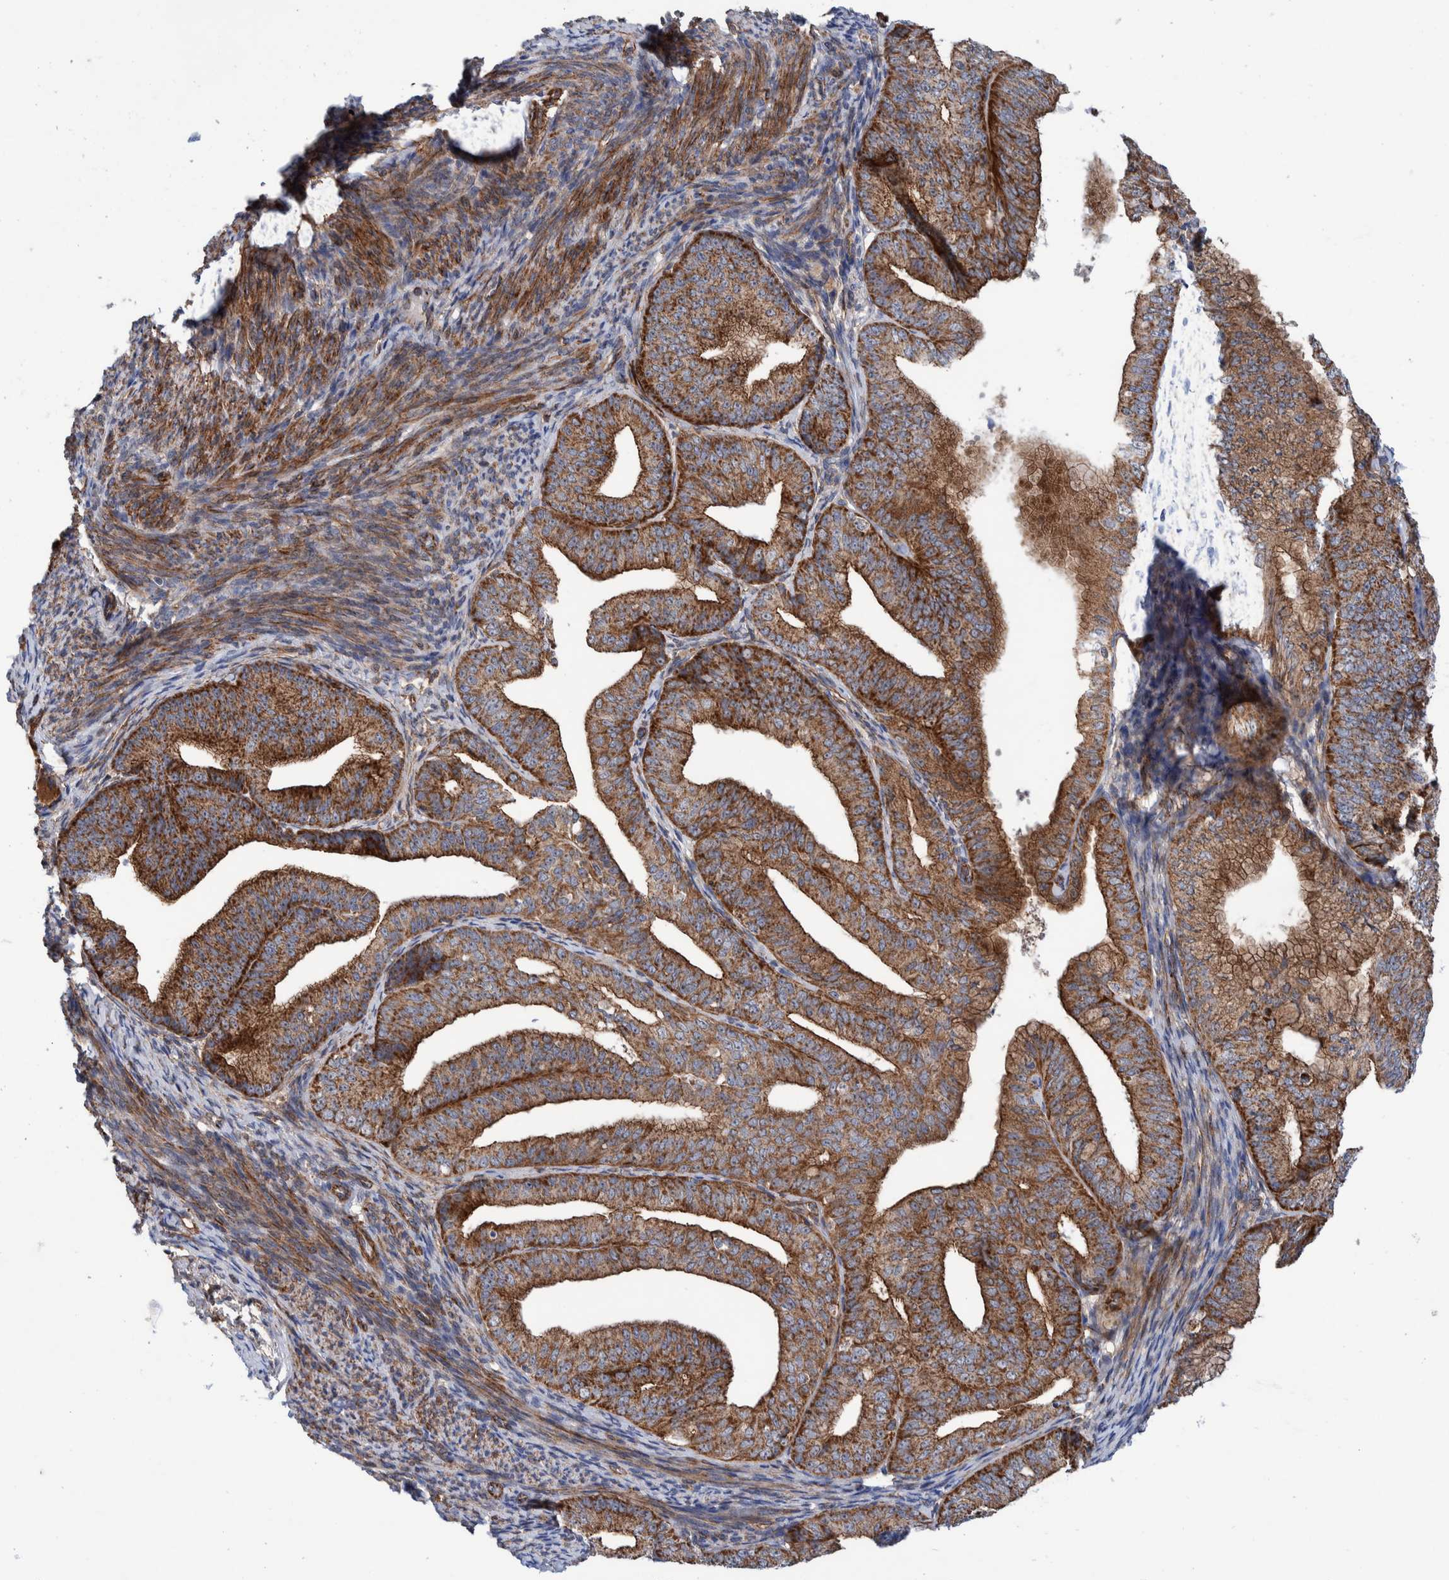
{"staining": {"intensity": "strong", "quantity": ">75%", "location": "cytoplasmic/membranous"}, "tissue": "endometrial cancer", "cell_type": "Tumor cells", "image_type": "cancer", "snomed": [{"axis": "morphology", "description": "Adenocarcinoma, NOS"}, {"axis": "topography", "description": "Endometrium"}], "caption": "Endometrial cancer (adenocarcinoma) tissue demonstrates strong cytoplasmic/membranous expression in about >75% of tumor cells, visualized by immunohistochemistry. Using DAB (3,3'-diaminobenzidine) (brown) and hematoxylin (blue) stains, captured at high magnification using brightfield microscopy.", "gene": "SLC25A10", "patient": {"sex": "female", "age": 63}}